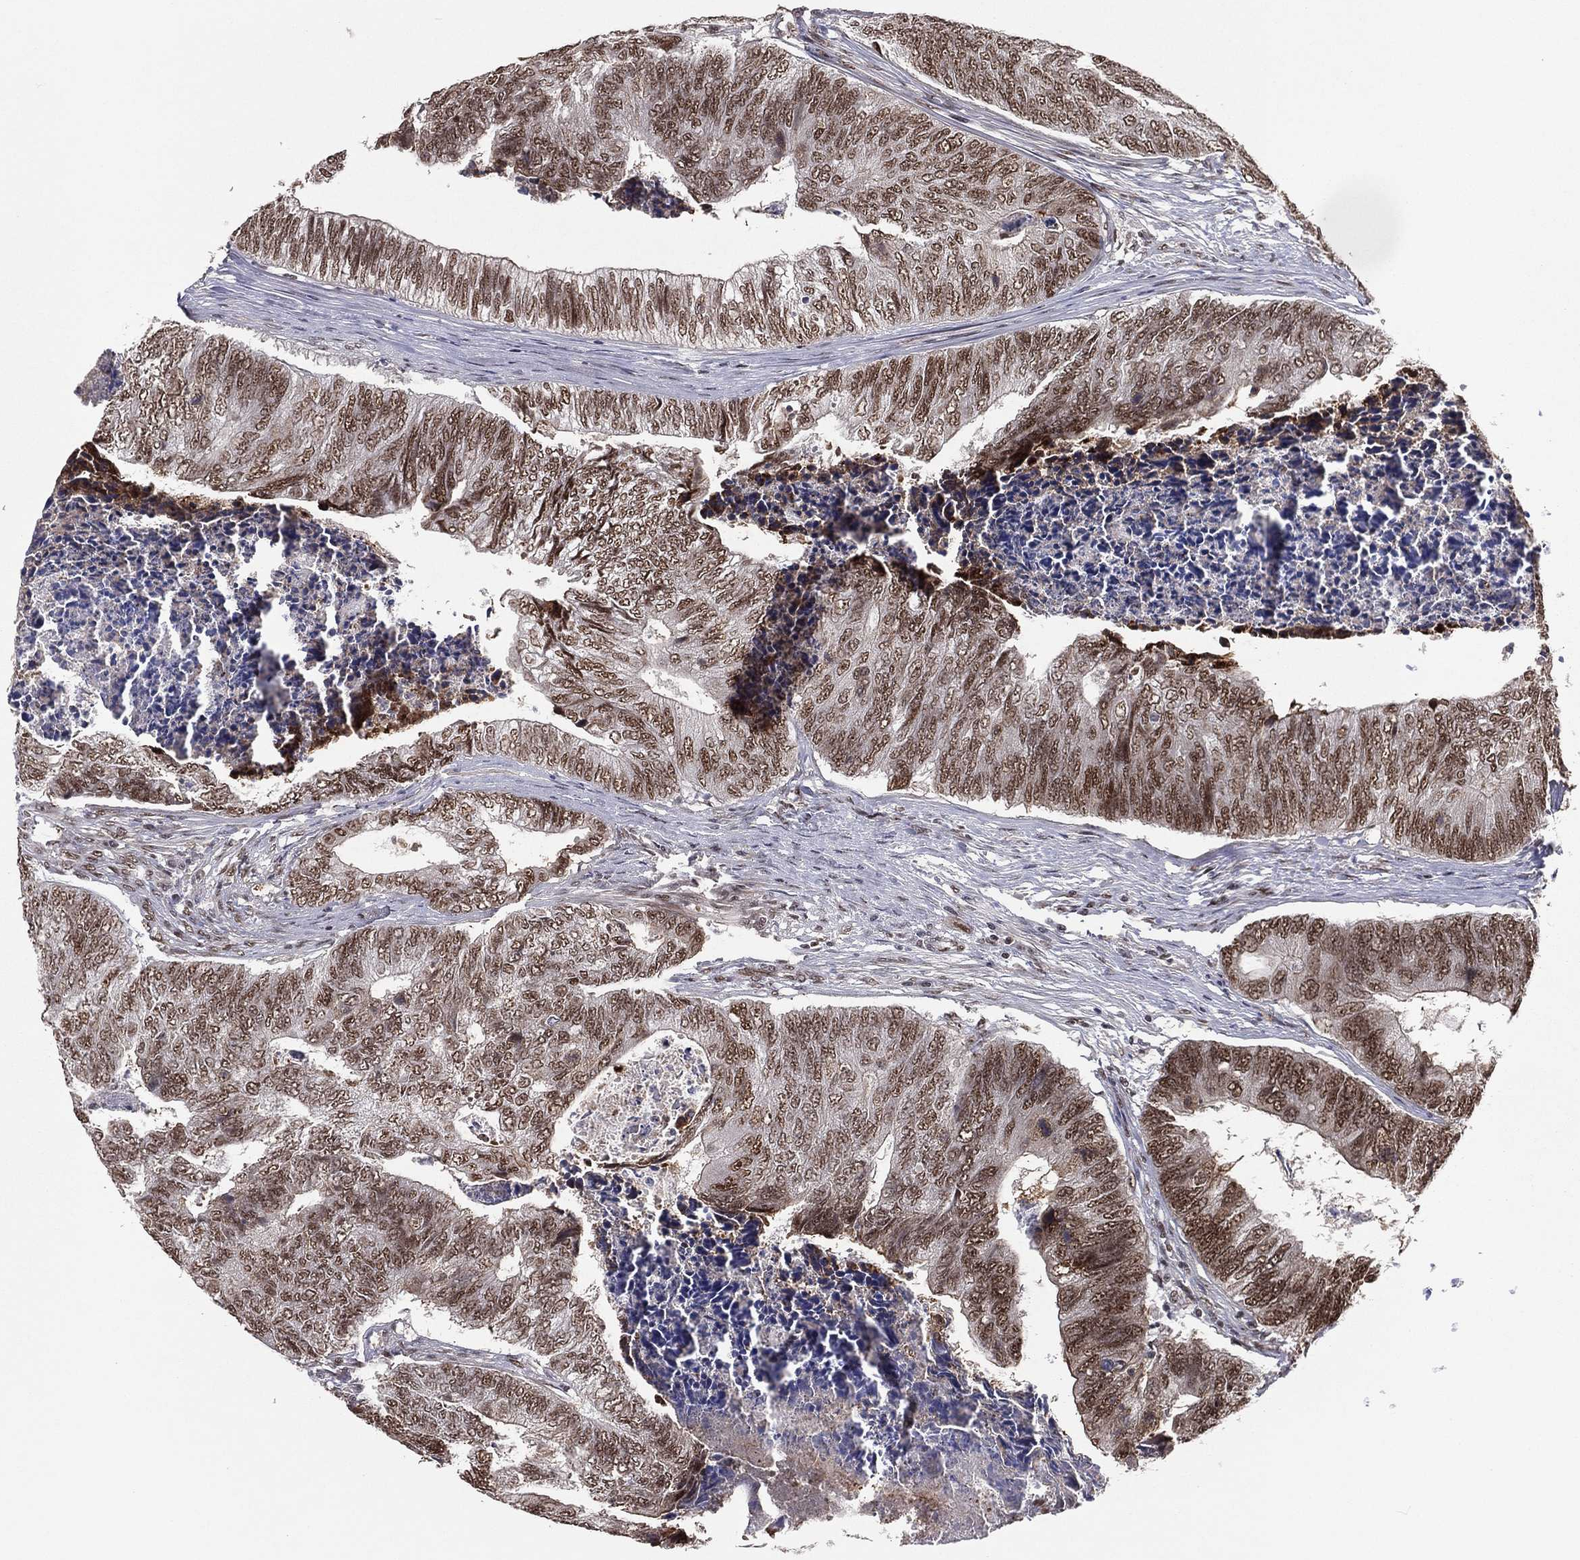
{"staining": {"intensity": "moderate", "quantity": ">75%", "location": "cytoplasmic/membranous,nuclear"}, "tissue": "colorectal cancer", "cell_type": "Tumor cells", "image_type": "cancer", "snomed": [{"axis": "morphology", "description": "Adenocarcinoma, NOS"}, {"axis": "topography", "description": "Colon"}], "caption": "Brown immunohistochemical staining in human adenocarcinoma (colorectal) reveals moderate cytoplasmic/membranous and nuclear positivity in about >75% of tumor cells. The protein of interest is stained brown, and the nuclei are stained in blue (DAB IHC with brightfield microscopy, high magnification).", "gene": "GPALPP1", "patient": {"sex": "female", "age": 67}}